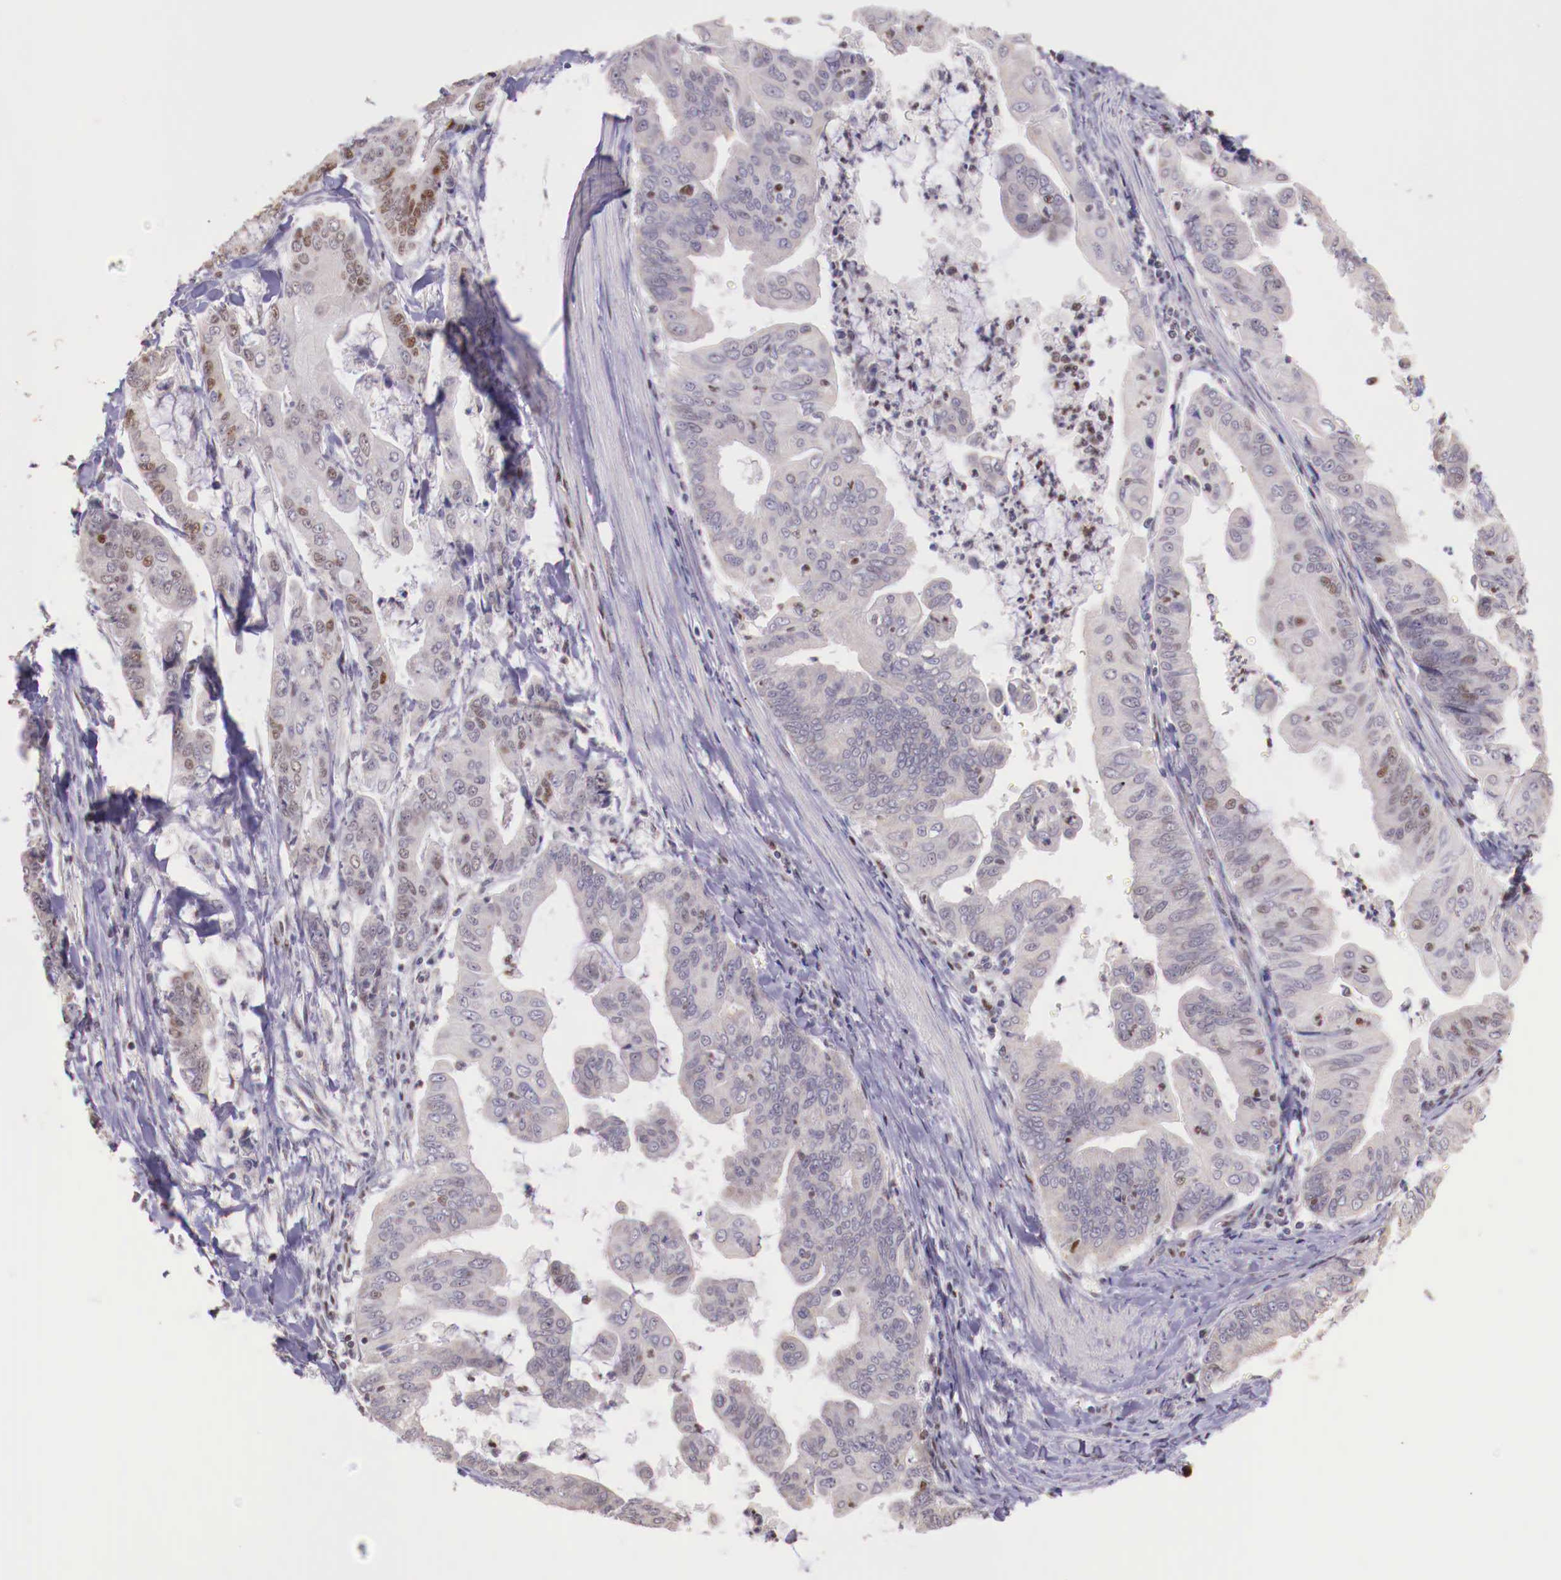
{"staining": {"intensity": "negative", "quantity": "none", "location": "none"}, "tissue": "stomach cancer", "cell_type": "Tumor cells", "image_type": "cancer", "snomed": [{"axis": "morphology", "description": "Adenocarcinoma, NOS"}, {"axis": "topography", "description": "Stomach, upper"}], "caption": "Stomach cancer was stained to show a protein in brown. There is no significant expression in tumor cells.", "gene": "SP1", "patient": {"sex": "male", "age": 80}}